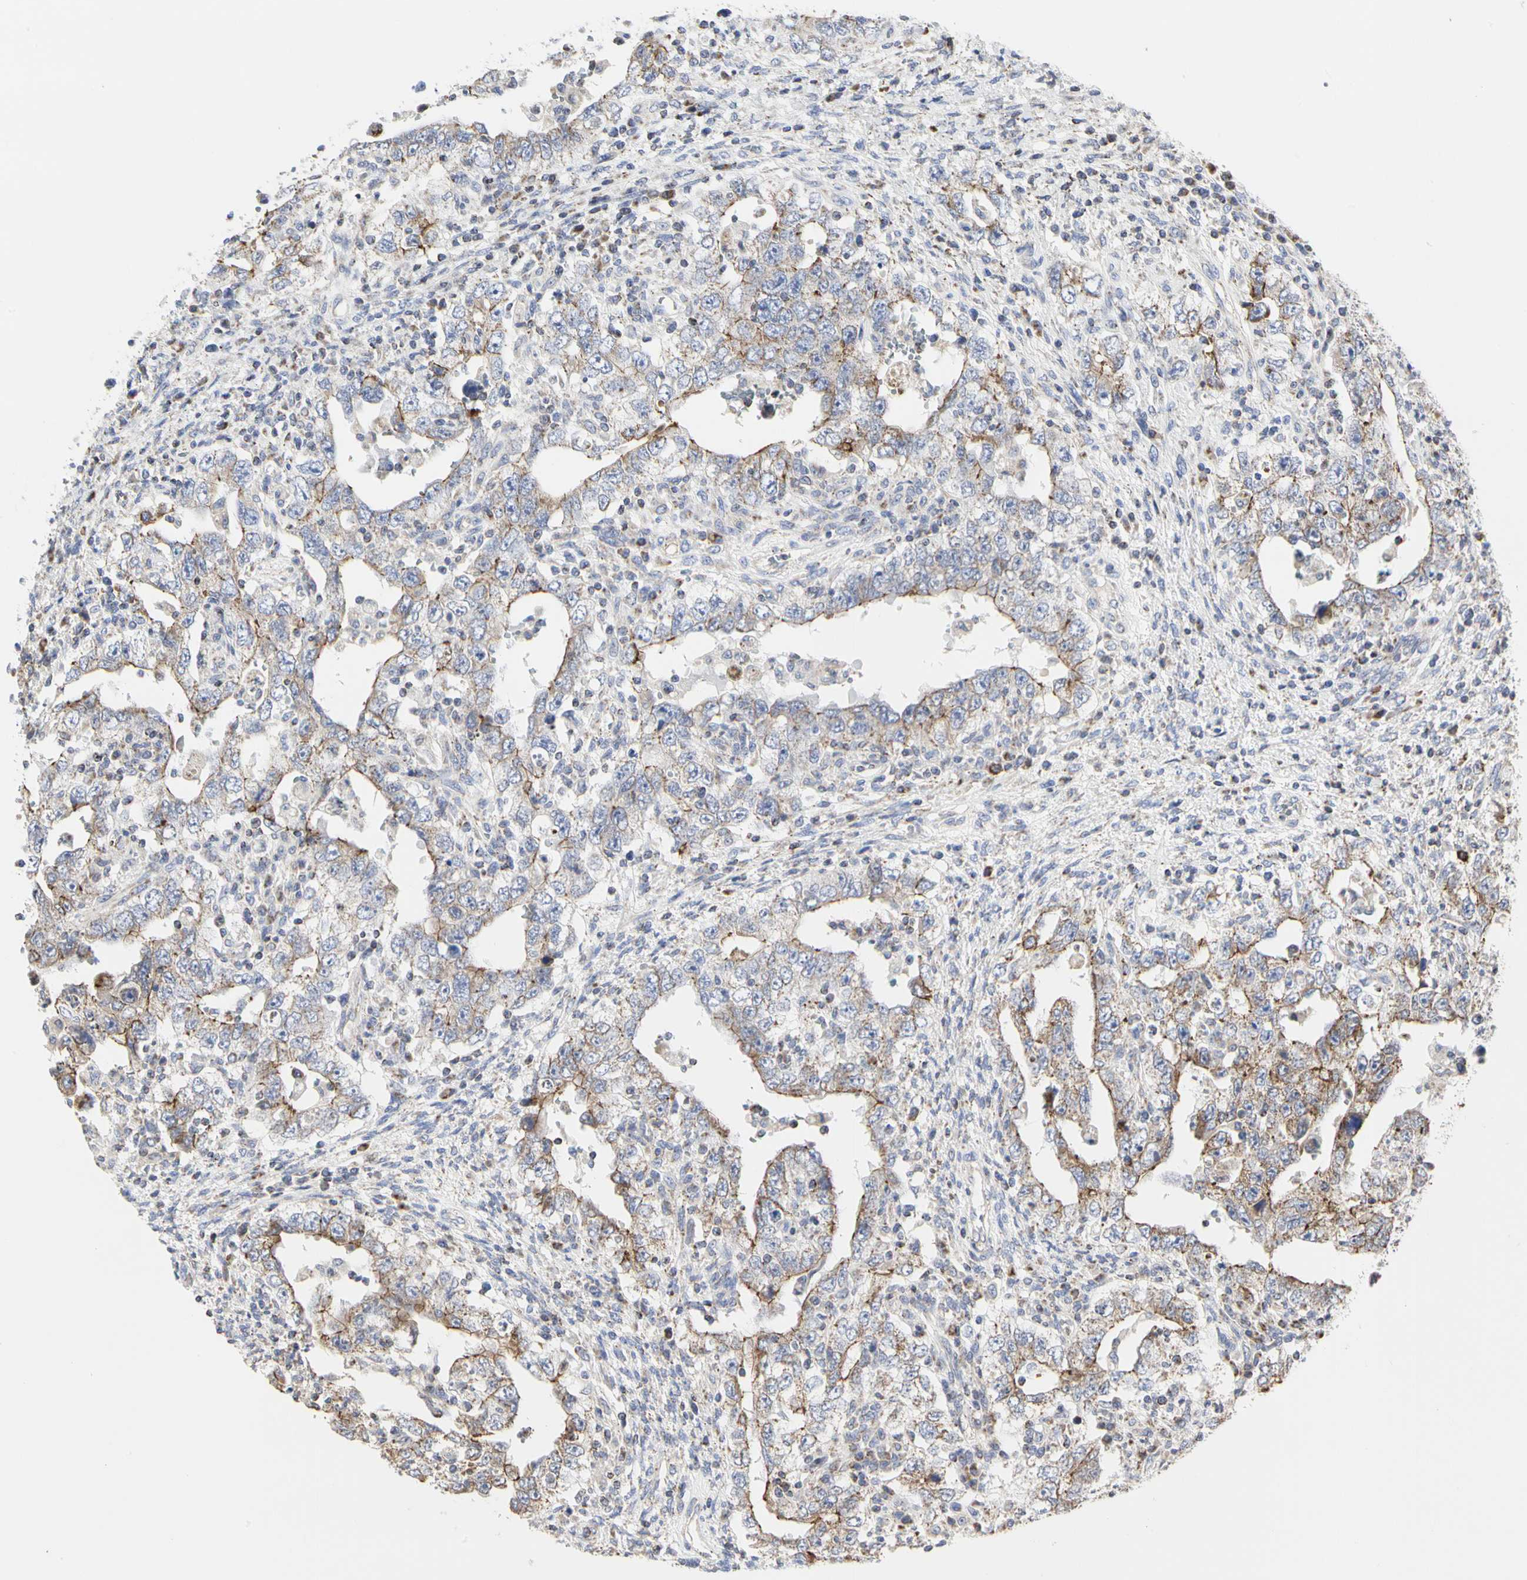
{"staining": {"intensity": "moderate", "quantity": "<25%", "location": "cytoplasmic/membranous"}, "tissue": "testis cancer", "cell_type": "Tumor cells", "image_type": "cancer", "snomed": [{"axis": "morphology", "description": "Carcinoma, Embryonal, NOS"}, {"axis": "topography", "description": "Testis"}], "caption": "IHC of embryonal carcinoma (testis) demonstrates low levels of moderate cytoplasmic/membranous staining in about <25% of tumor cells. The protein of interest is stained brown, and the nuclei are stained in blue (DAB IHC with brightfield microscopy, high magnification).", "gene": "TSKU", "patient": {"sex": "male", "age": 26}}